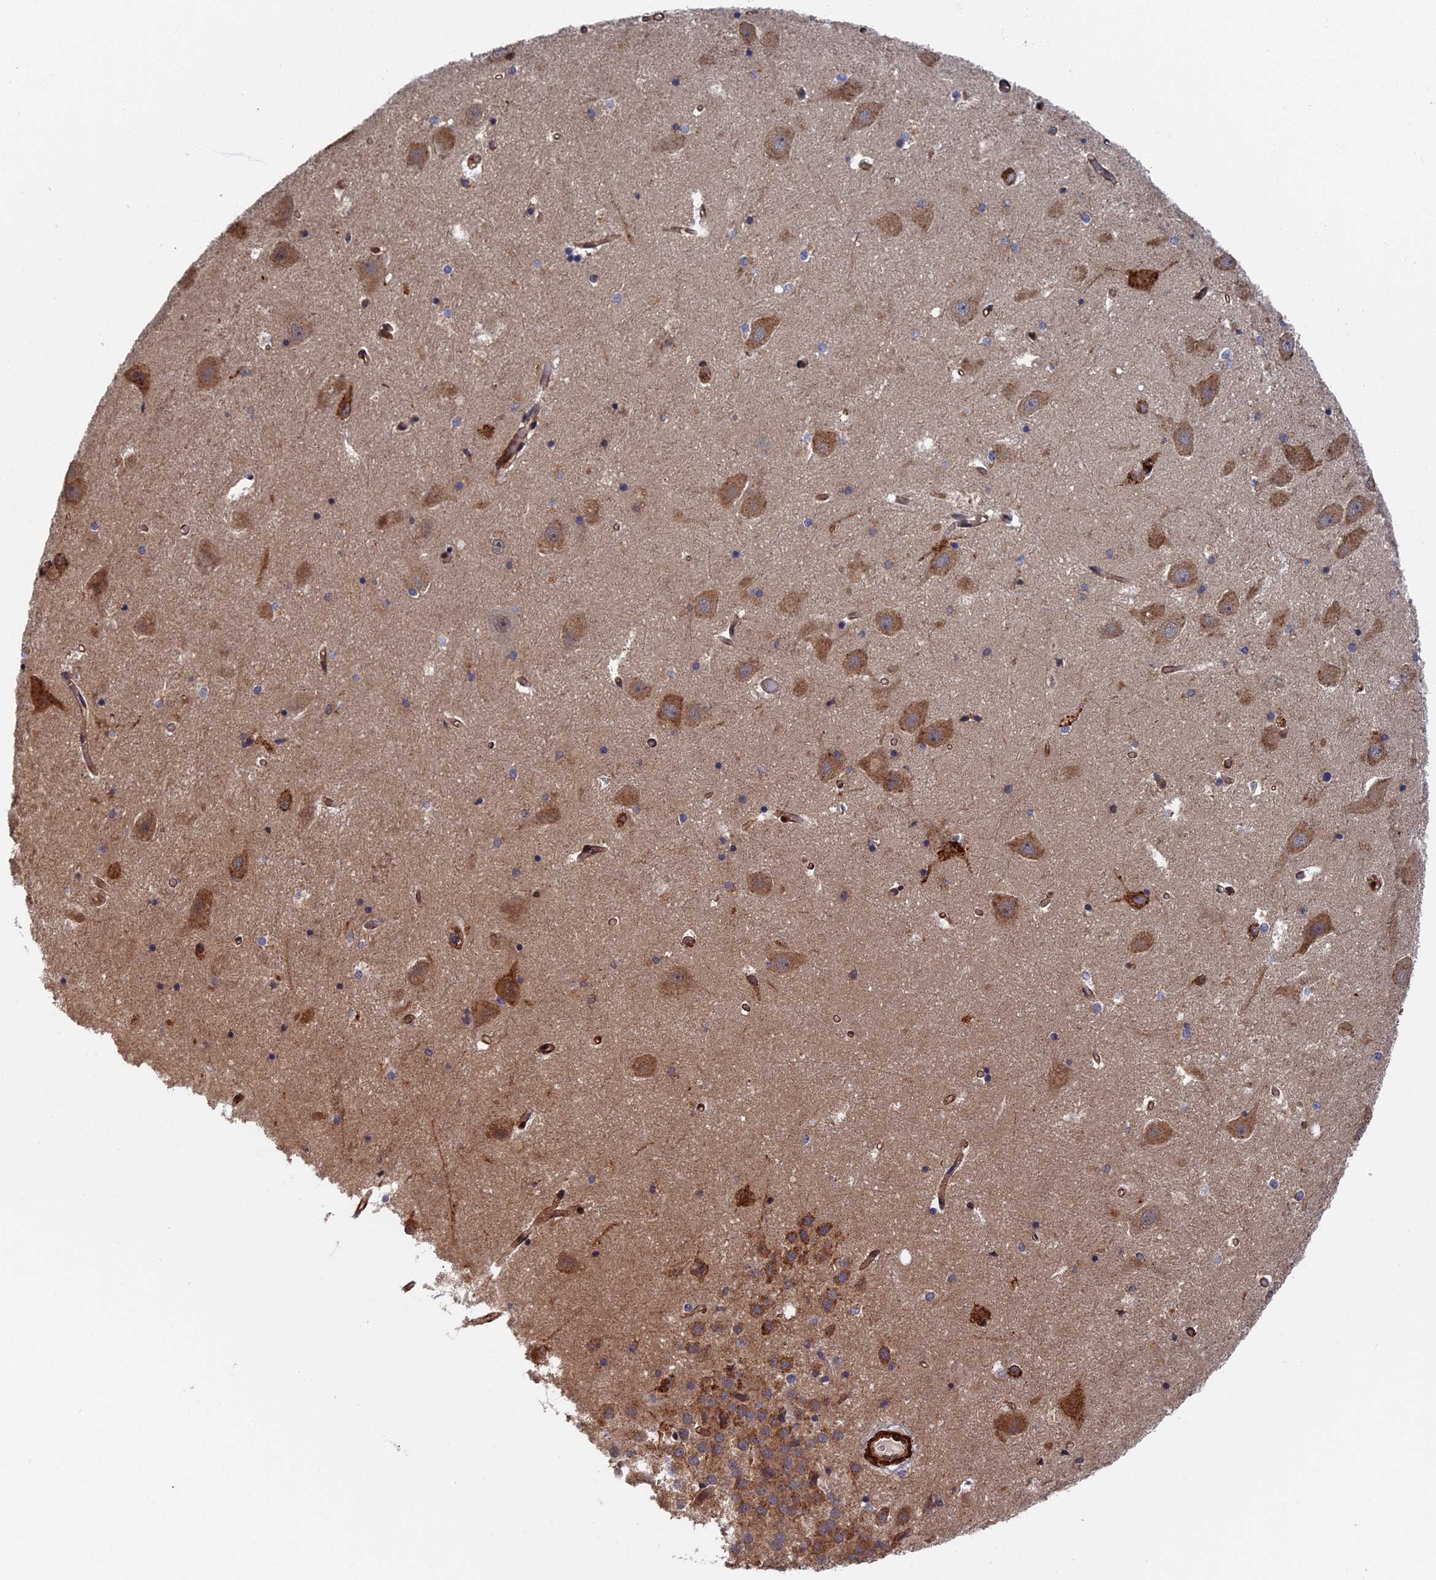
{"staining": {"intensity": "negative", "quantity": "none", "location": "none"}, "tissue": "hippocampus", "cell_type": "Glial cells", "image_type": "normal", "snomed": [{"axis": "morphology", "description": "Normal tissue, NOS"}, {"axis": "topography", "description": "Hippocampus"}], "caption": "Glial cells show no significant protein expression in unremarkable hippocampus. Nuclei are stained in blue.", "gene": "CTDP1", "patient": {"sex": "female", "age": 52}}